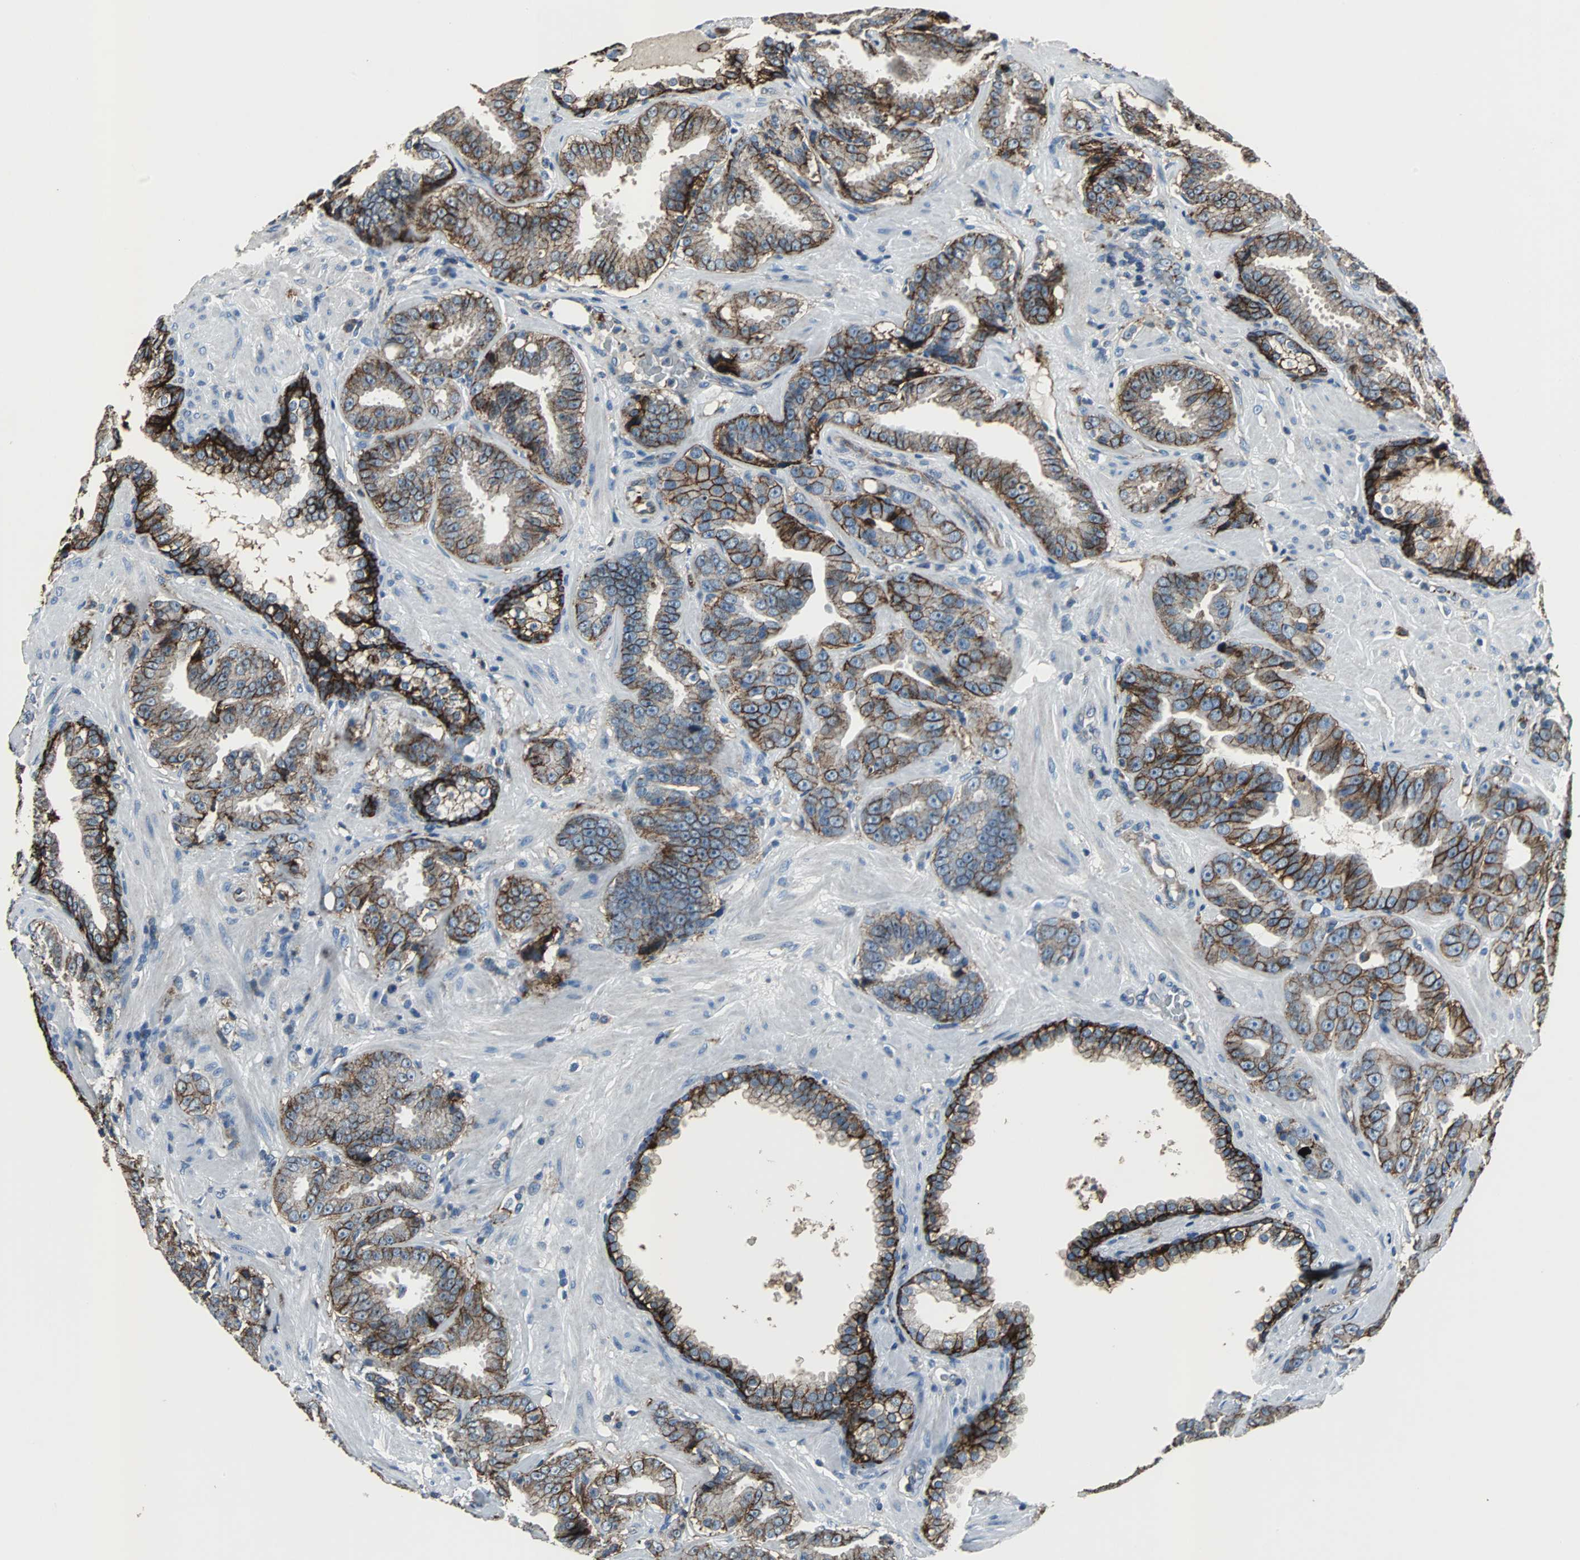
{"staining": {"intensity": "moderate", "quantity": ">75%", "location": "cytoplasmic/membranous"}, "tissue": "prostate cancer", "cell_type": "Tumor cells", "image_type": "cancer", "snomed": [{"axis": "morphology", "description": "Adenocarcinoma, Low grade"}, {"axis": "topography", "description": "Prostate"}], "caption": "Moderate cytoplasmic/membranous positivity is identified in approximately >75% of tumor cells in adenocarcinoma (low-grade) (prostate).", "gene": "F11R", "patient": {"sex": "male", "age": 59}}